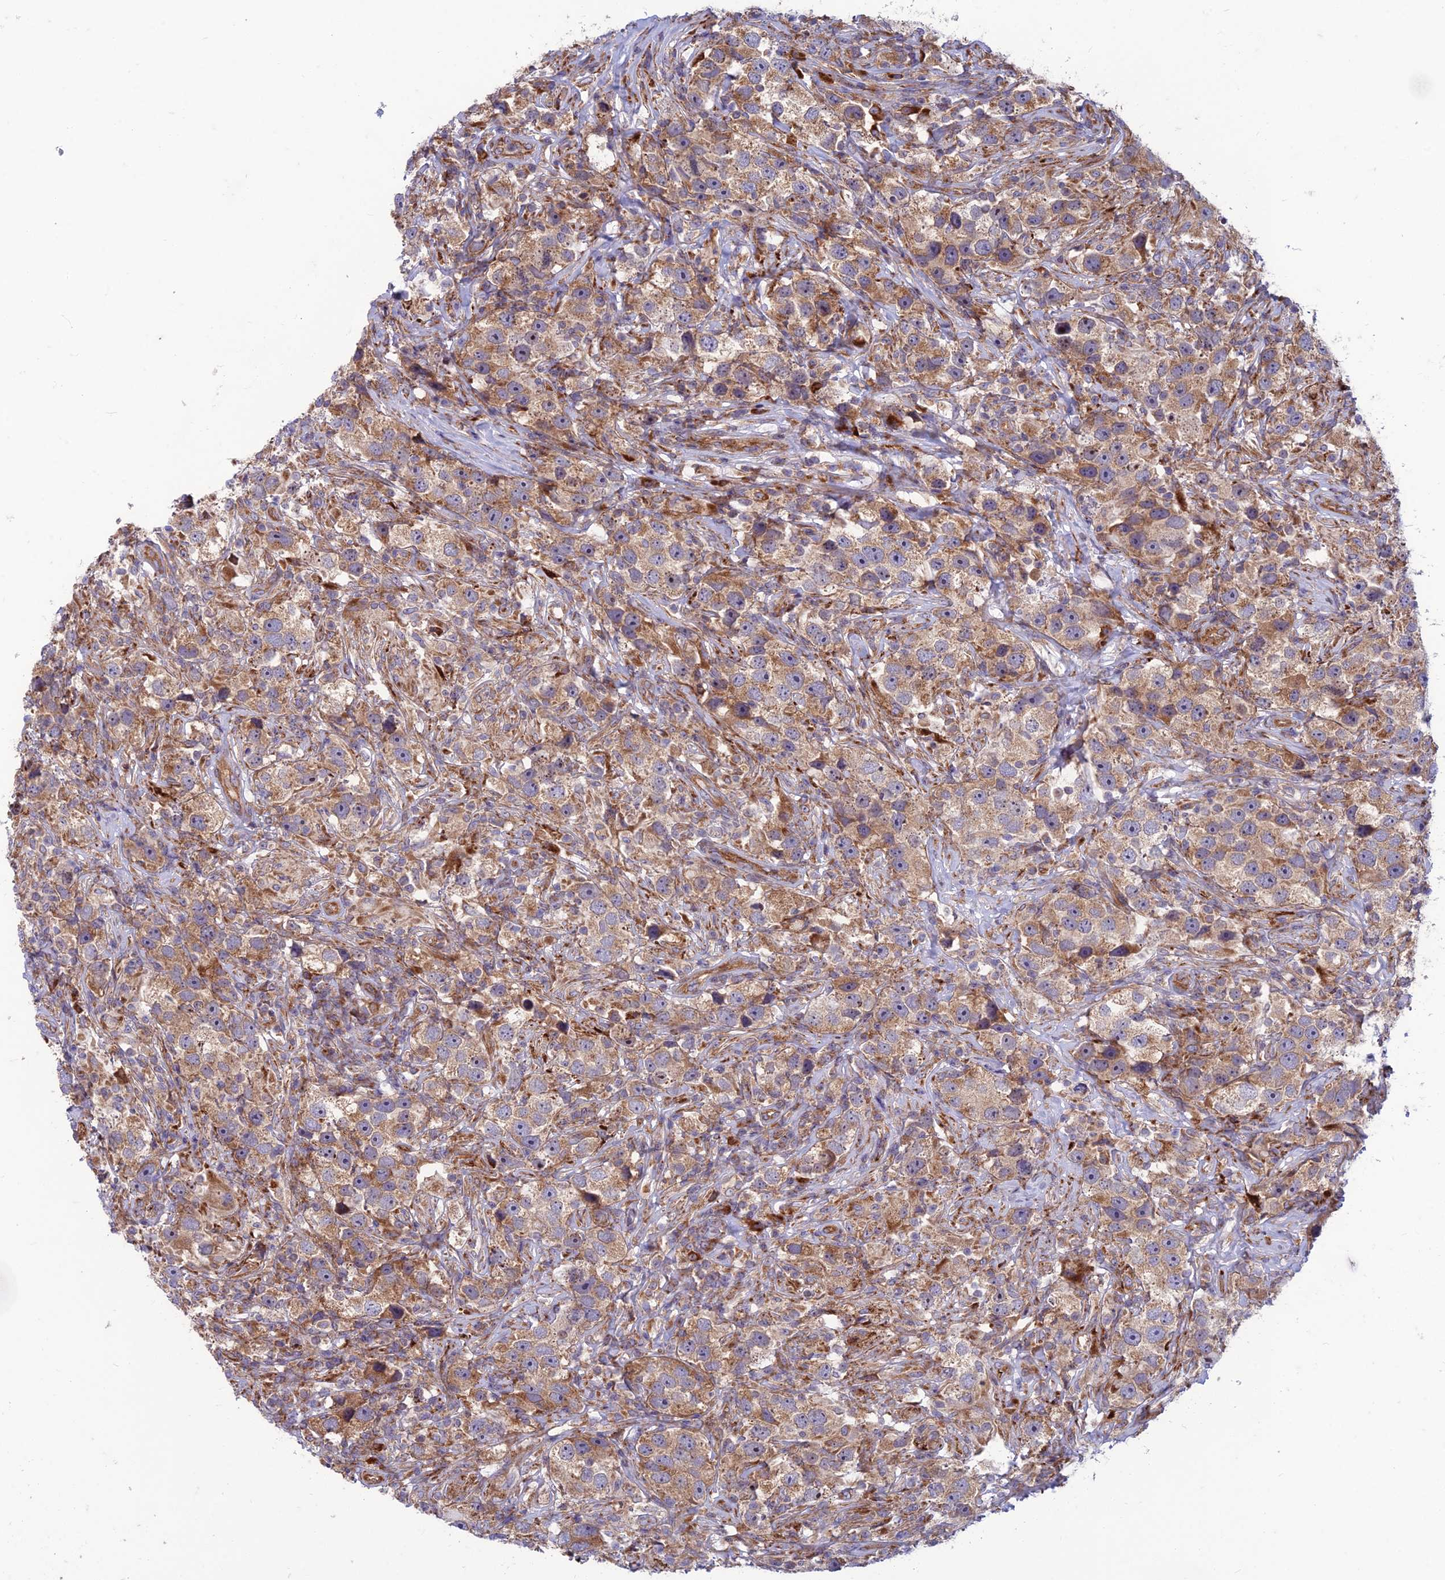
{"staining": {"intensity": "moderate", "quantity": ">75%", "location": "cytoplasmic/membranous"}, "tissue": "testis cancer", "cell_type": "Tumor cells", "image_type": "cancer", "snomed": [{"axis": "morphology", "description": "Seminoma, NOS"}, {"axis": "topography", "description": "Testis"}], "caption": "Testis seminoma stained with DAB immunohistochemistry (IHC) reveals medium levels of moderate cytoplasmic/membranous staining in approximately >75% of tumor cells.", "gene": "RPL17-C18orf32", "patient": {"sex": "male", "age": 49}}